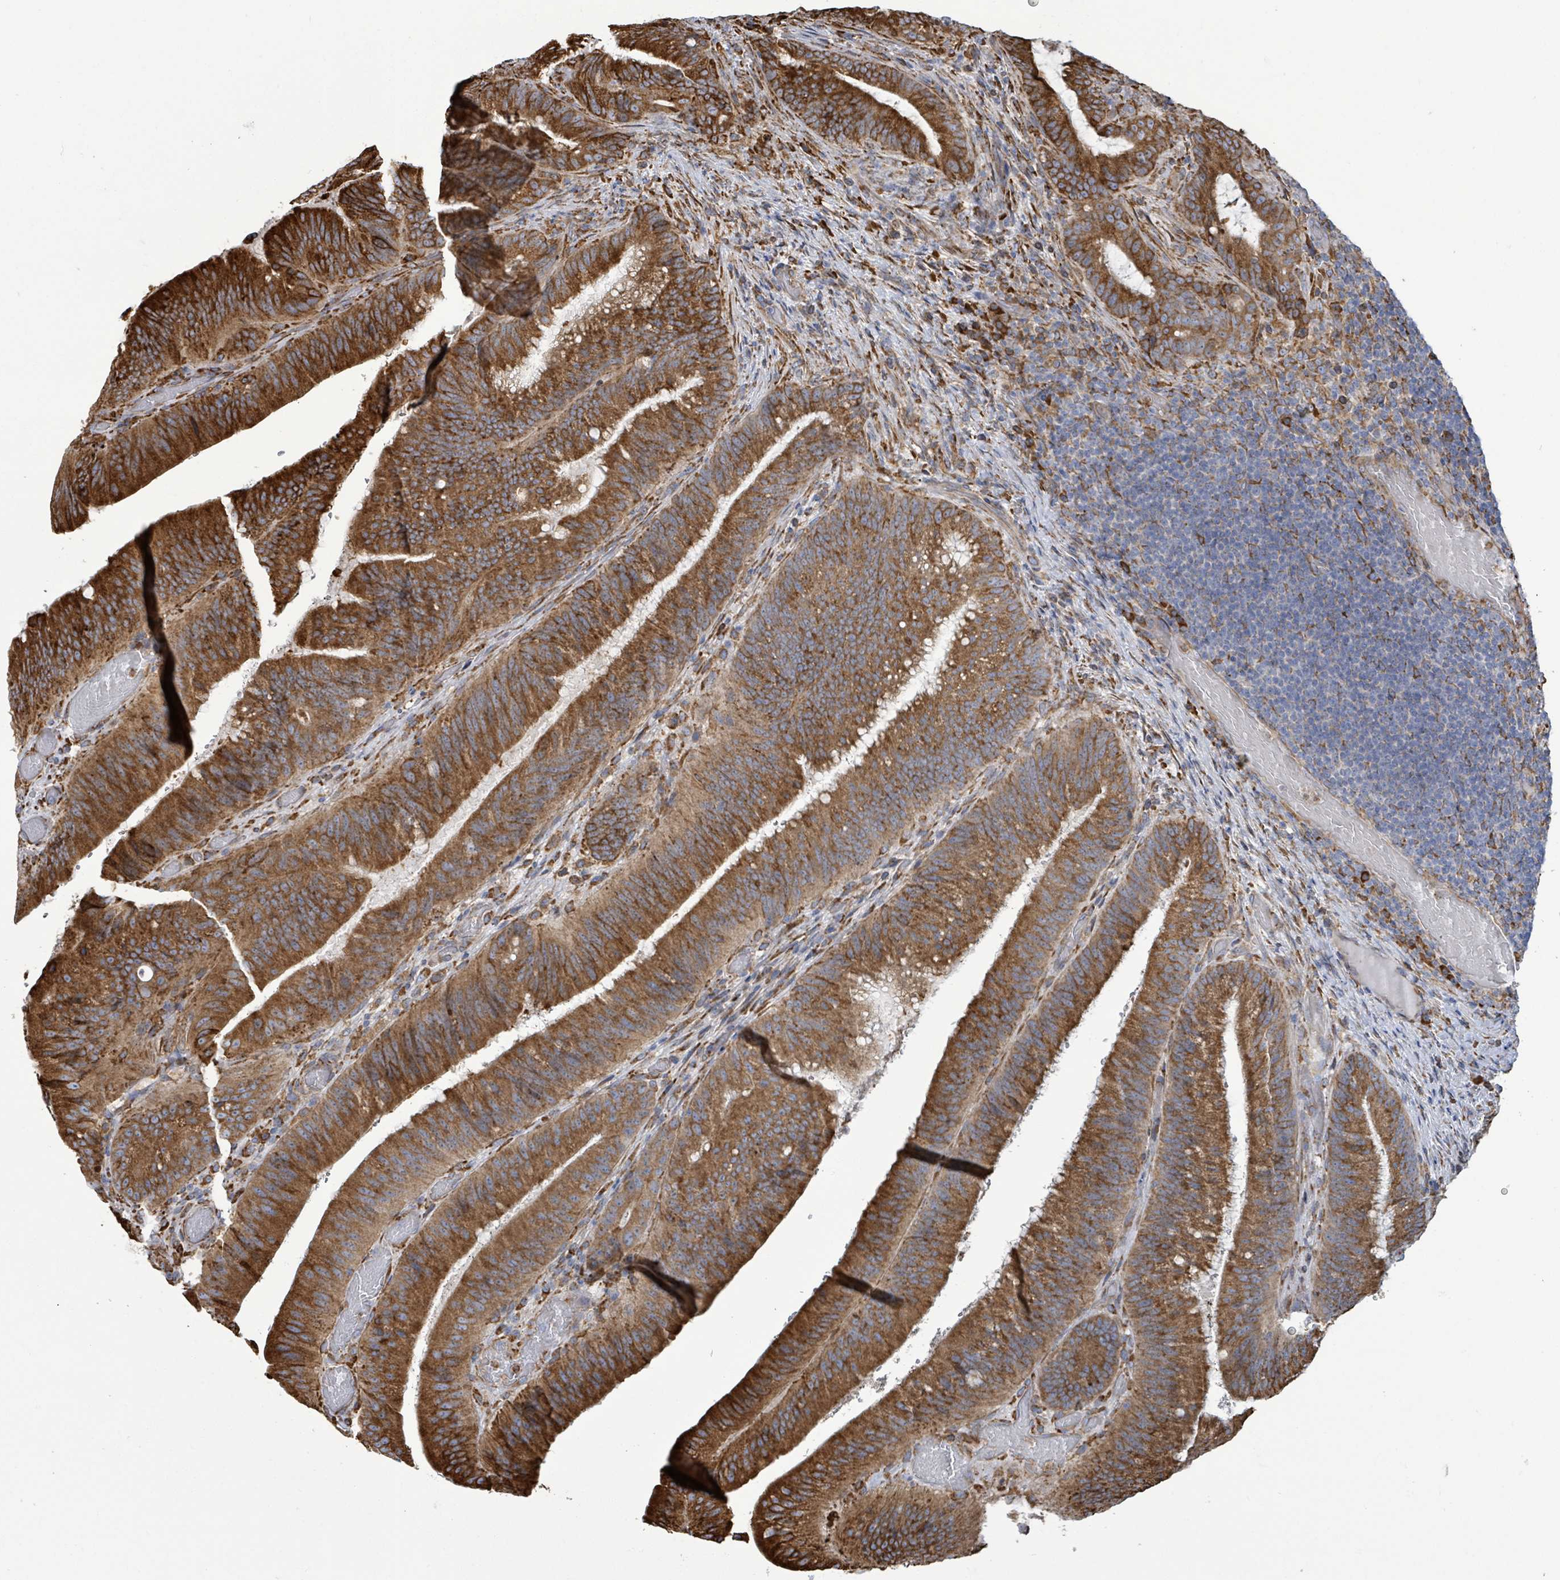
{"staining": {"intensity": "strong", "quantity": ">75%", "location": "cytoplasmic/membranous"}, "tissue": "colorectal cancer", "cell_type": "Tumor cells", "image_type": "cancer", "snomed": [{"axis": "morphology", "description": "Adenocarcinoma, NOS"}, {"axis": "topography", "description": "Colon"}], "caption": "Strong cytoplasmic/membranous expression is identified in about >75% of tumor cells in colorectal cancer (adenocarcinoma).", "gene": "RFPL4A", "patient": {"sex": "female", "age": 43}}